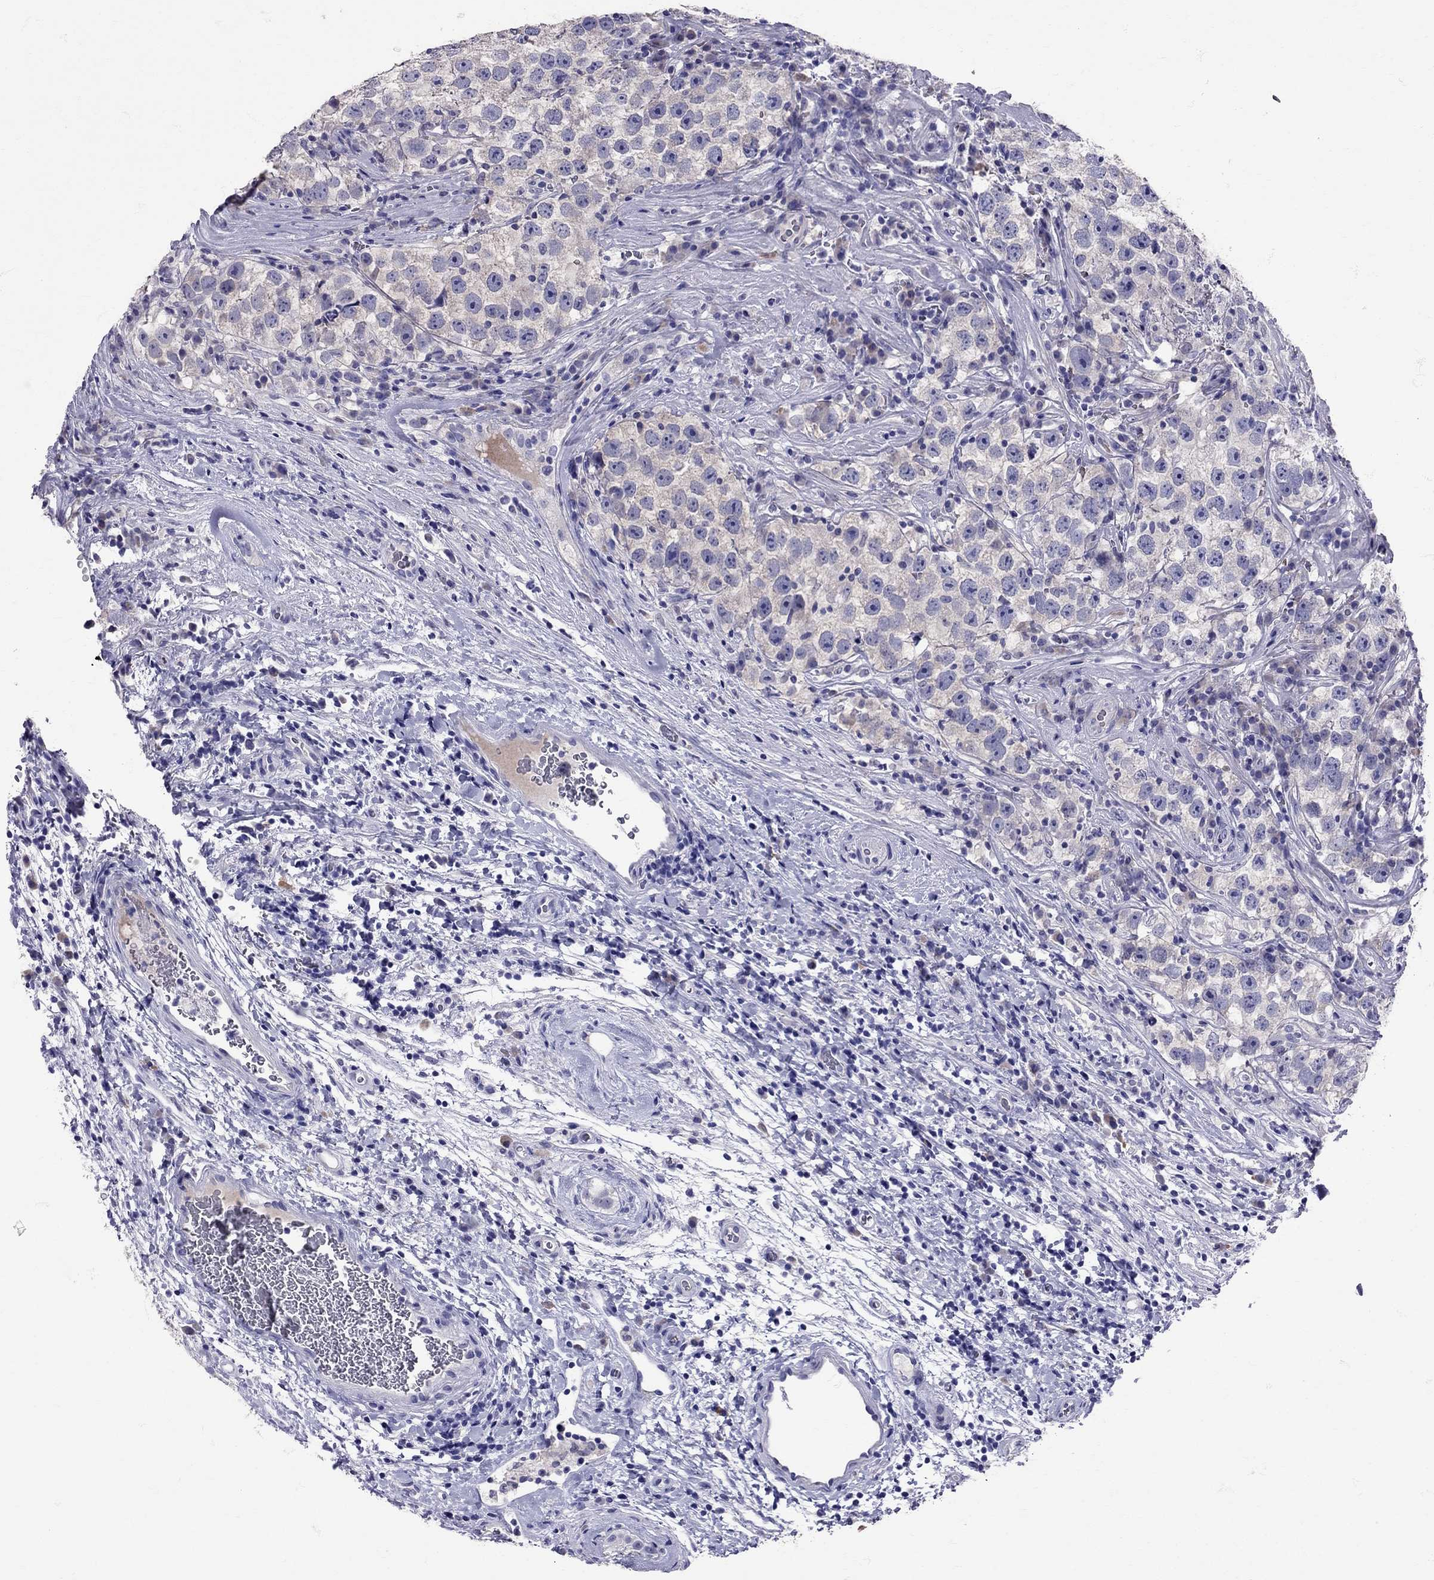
{"staining": {"intensity": "negative", "quantity": "none", "location": "none"}, "tissue": "testis cancer", "cell_type": "Tumor cells", "image_type": "cancer", "snomed": [{"axis": "morphology", "description": "Normal tissue, NOS"}, {"axis": "morphology", "description": "Seminoma, NOS"}, {"axis": "topography", "description": "Testis"}], "caption": "This is an immunohistochemistry photomicrograph of human seminoma (testis). There is no positivity in tumor cells.", "gene": "TBR1", "patient": {"sex": "male", "age": 31}}